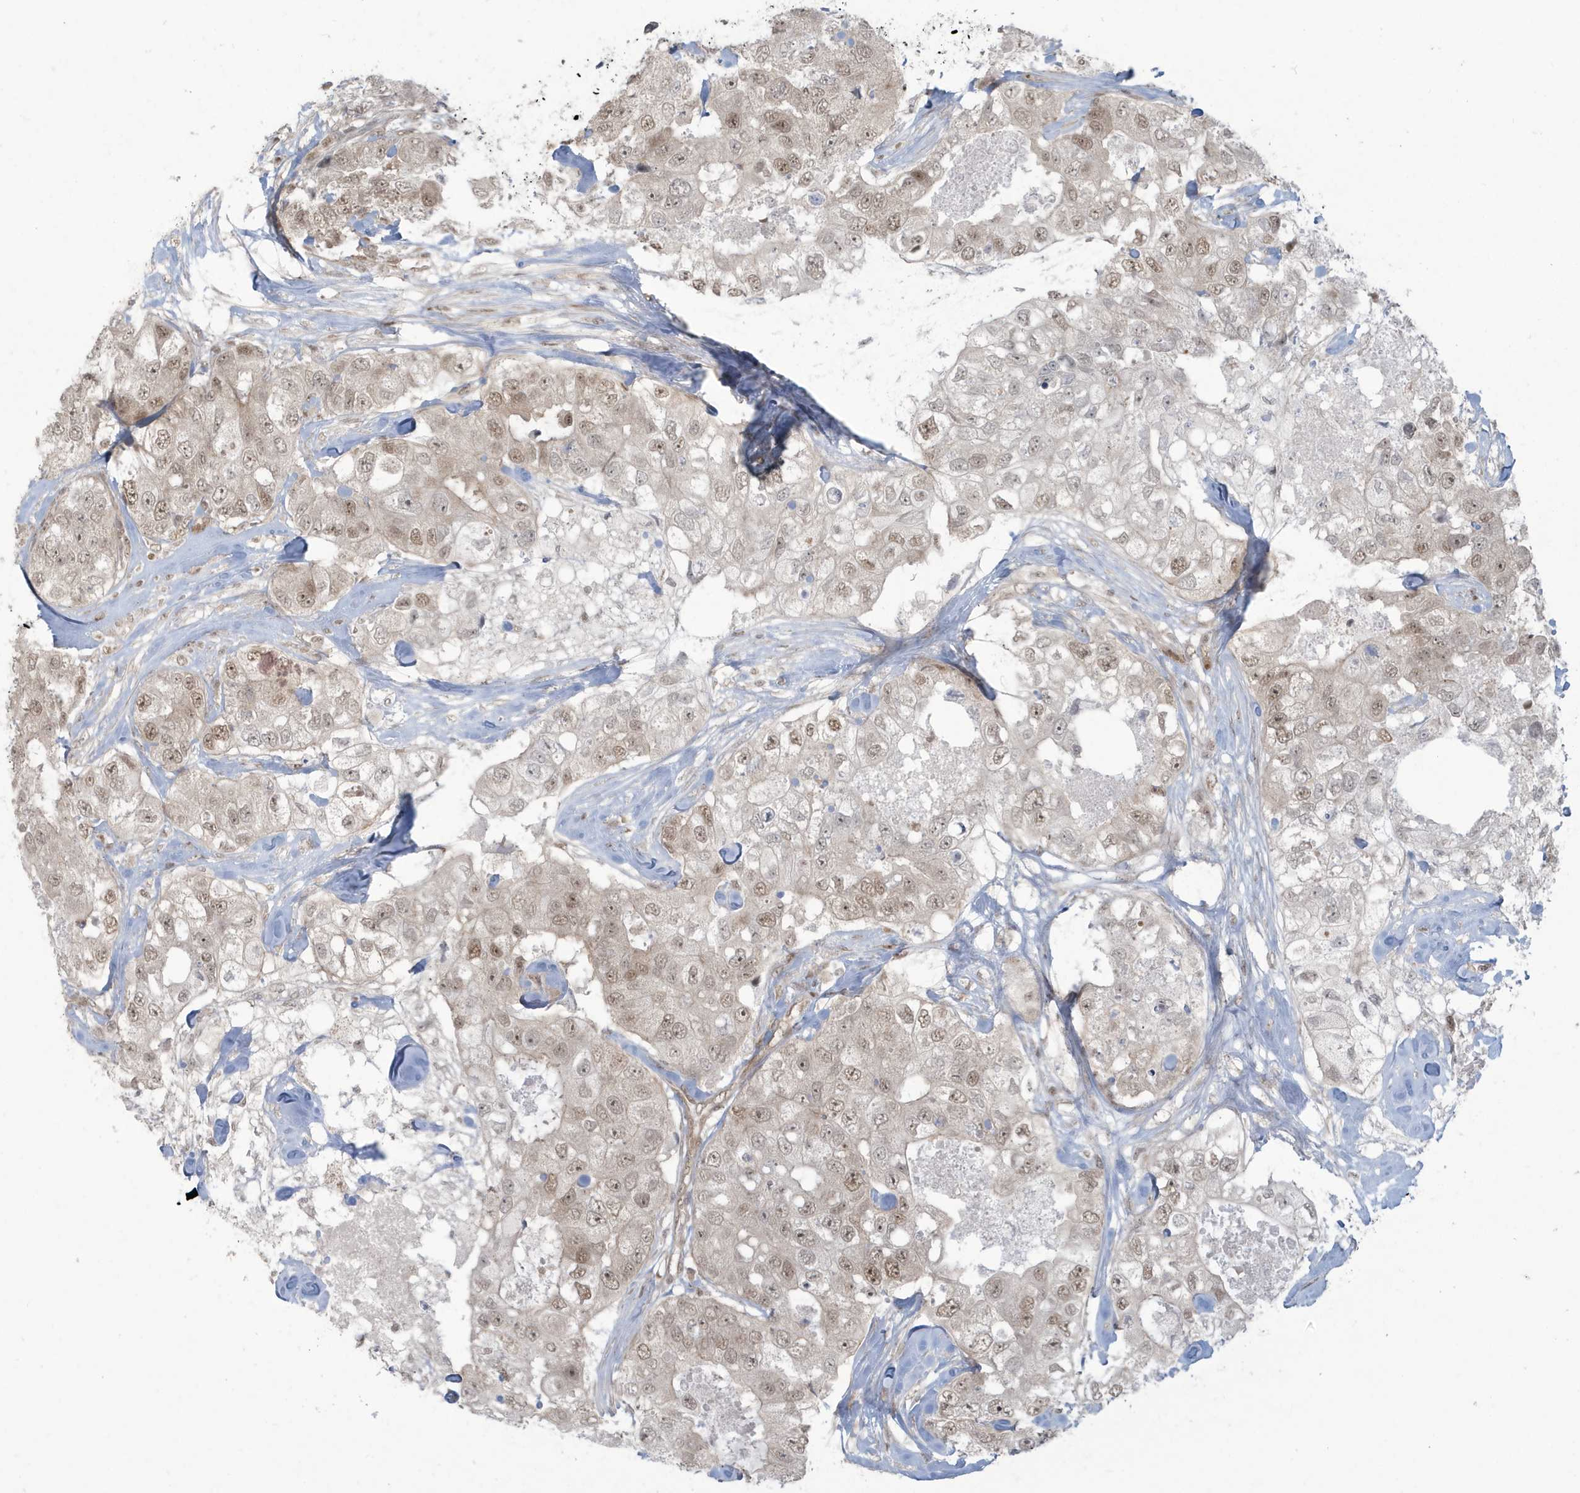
{"staining": {"intensity": "weak", "quantity": ">75%", "location": "nuclear"}, "tissue": "breast cancer", "cell_type": "Tumor cells", "image_type": "cancer", "snomed": [{"axis": "morphology", "description": "Duct carcinoma"}, {"axis": "topography", "description": "Breast"}], "caption": "An immunohistochemistry photomicrograph of tumor tissue is shown. Protein staining in brown labels weak nuclear positivity in invasive ductal carcinoma (breast) within tumor cells.", "gene": "C1orf52", "patient": {"sex": "female", "age": 62}}